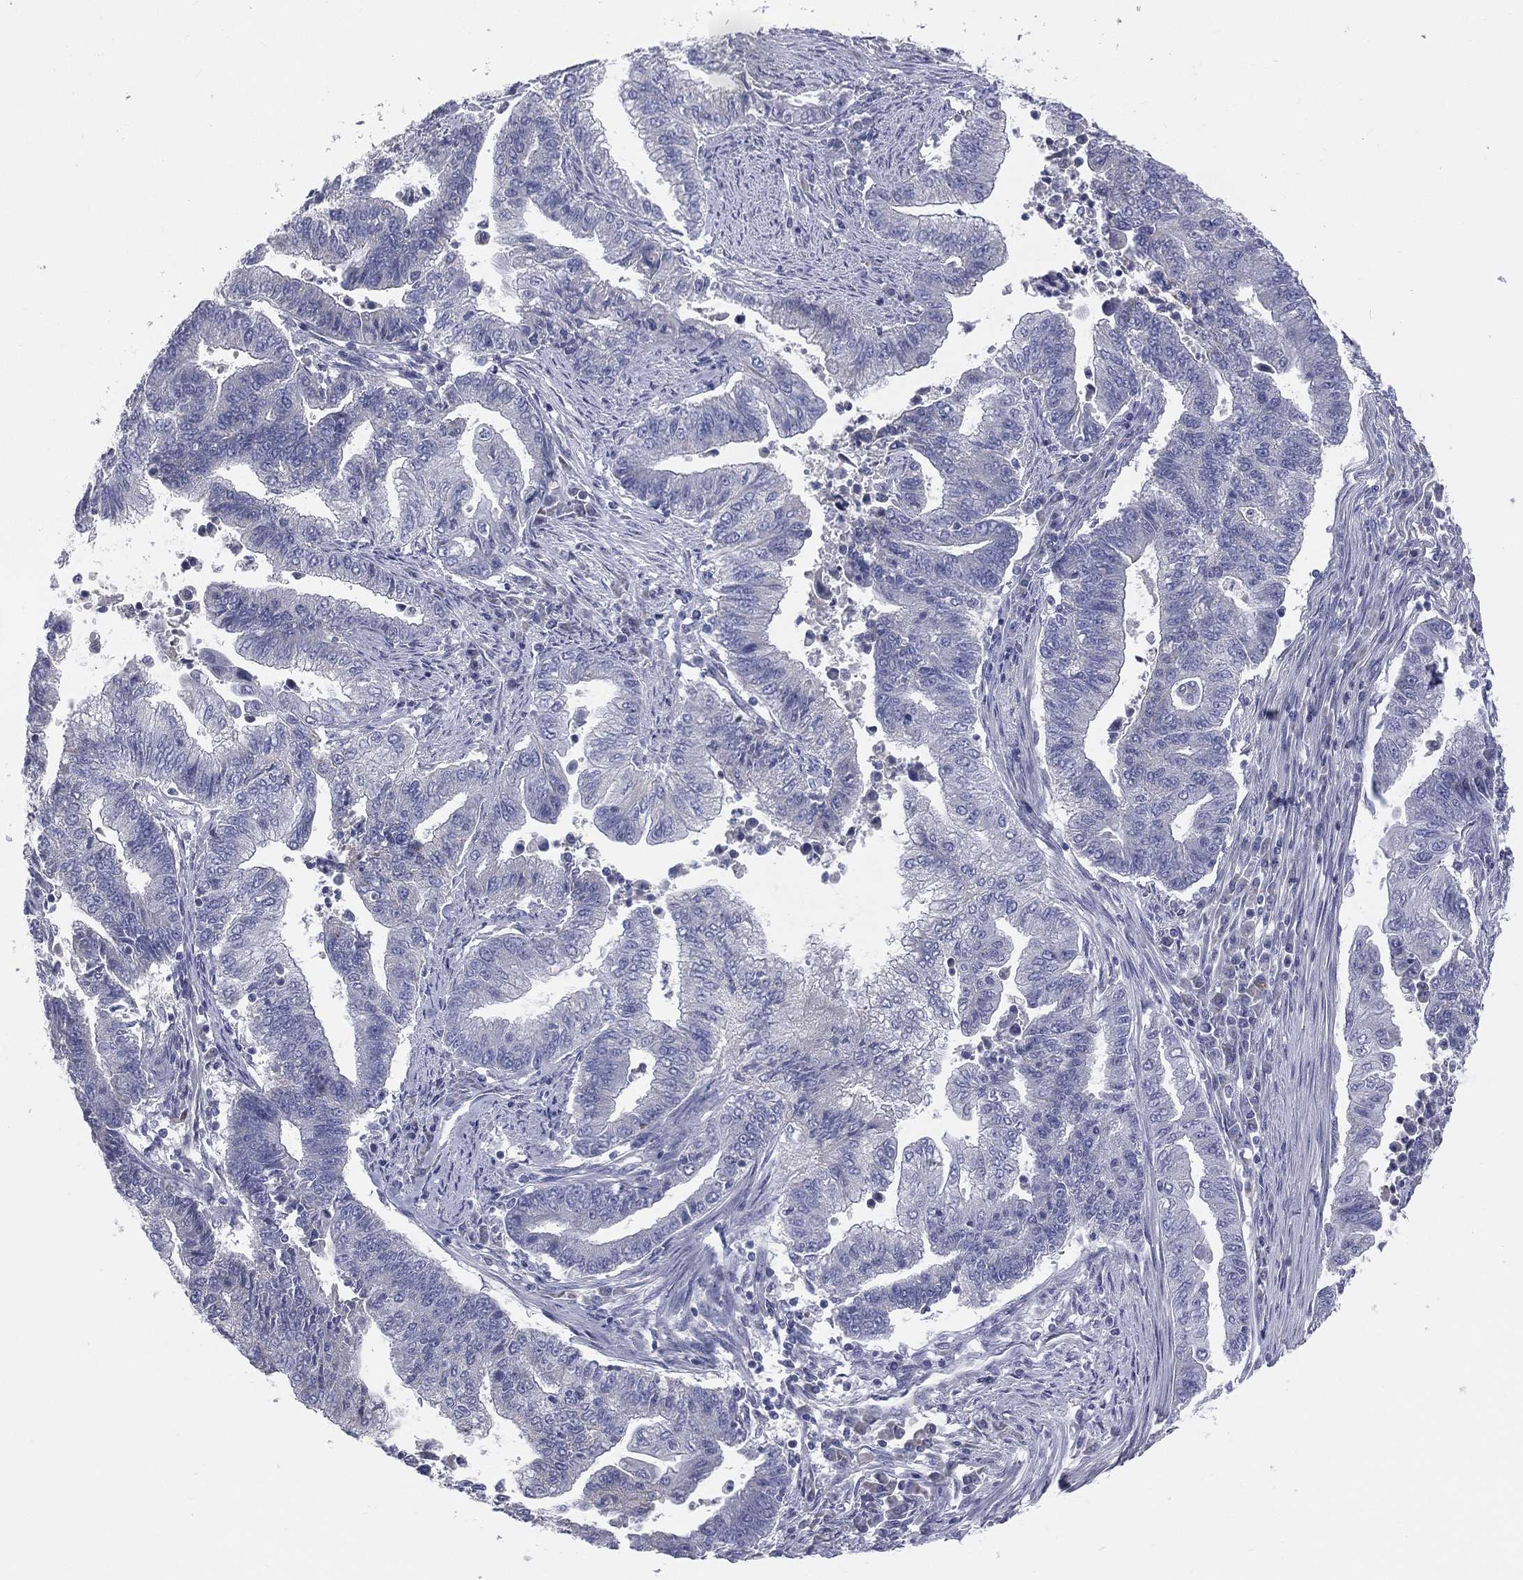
{"staining": {"intensity": "negative", "quantity": "none", "location": "none"}, "tissue": "endometrial cancer", "cell_type": "Tumor cells", "image_type": "cancer", "snomed": [{"axis": "morphology", "description": "Adenocarcinoma, NOS"}, {"axis": "topography", "description": "Uterus"}, {"axis": "topography", "description": "Endometrium"}], "caption": "This image is of adenocarcinoma (endometrial) stained with immunohistochemistry (IHC) to label a protein in brown with the nuclei are counter-stained blue. There is no positivity in tumor cells. Nuclei are stained in blue.", "gene": "STK31", "patient": {"sex": "female", "age": 54}}